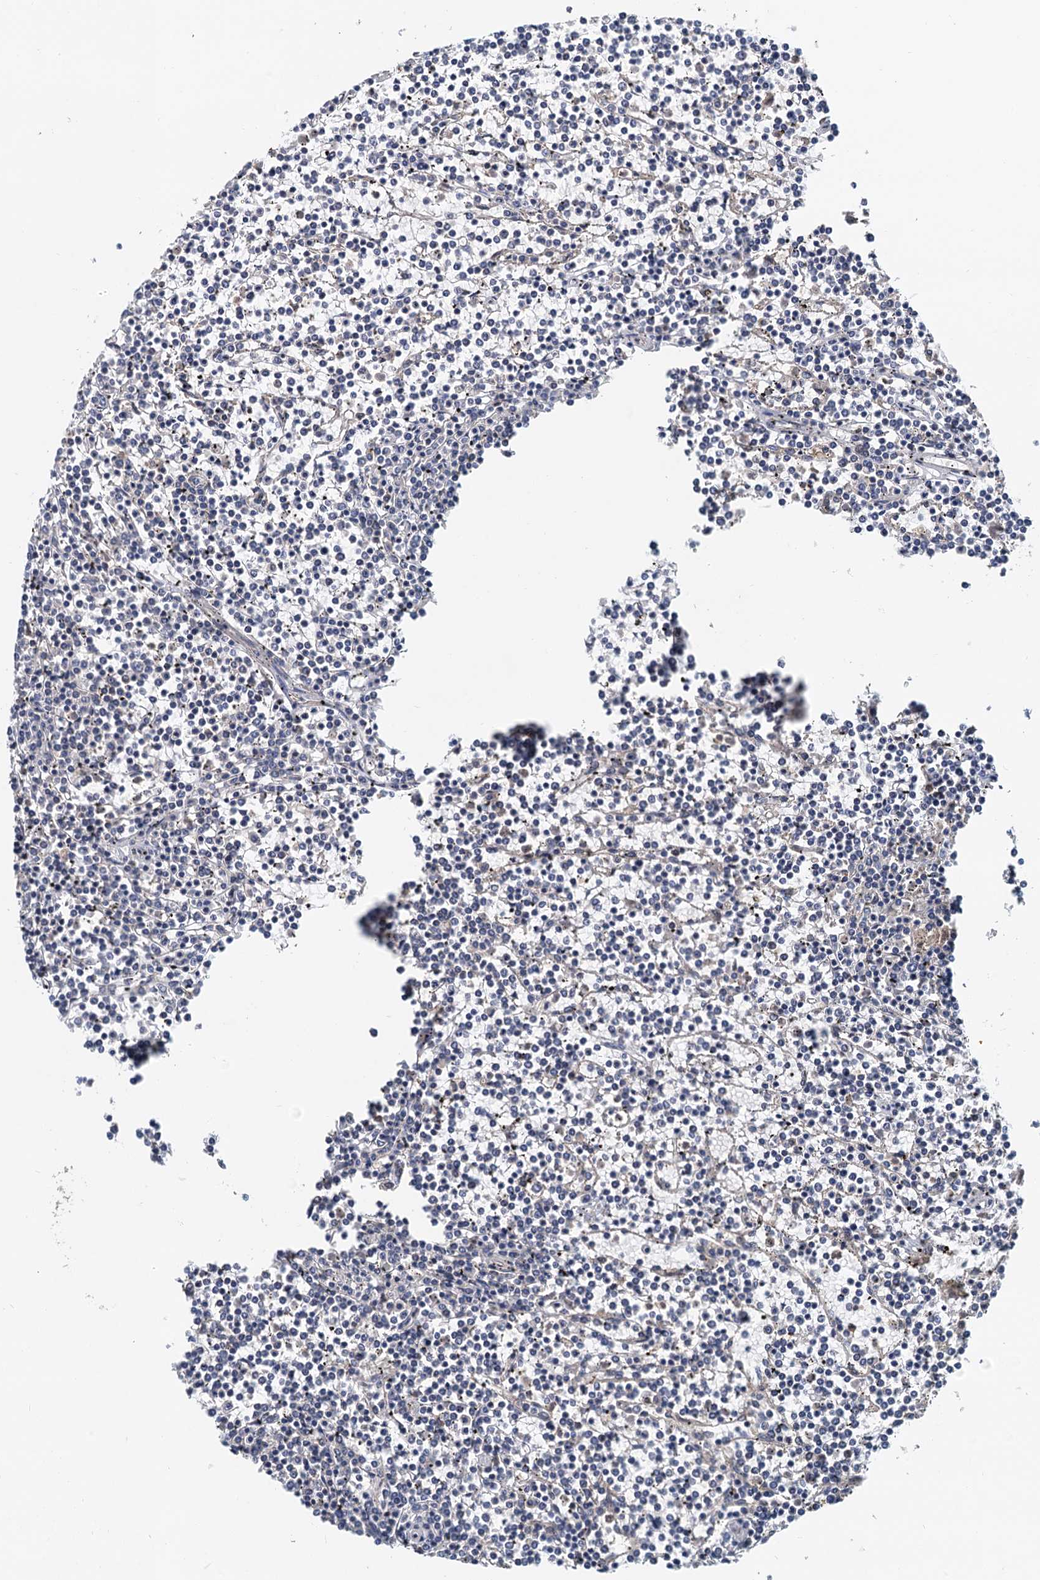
{"staining": {"intensity": "negative", "quantity": "none", "location": "none"}, "tissue": "lymphoma", "cell_type": "Tumor cells", "image_type": "cancer", "snomed": [{"axis": "morphology", "description": "Malignant lymphoma, non-Hodgkin's type, Low grade"}, {"axis": "topography", "description": "Spleen"}], "caption": "Human lymphoma stained for a protein using IHC reveals no expression in tumor cells.", "gene": "TOLLIP", "patient": {"sex": "female", "age": 19}}